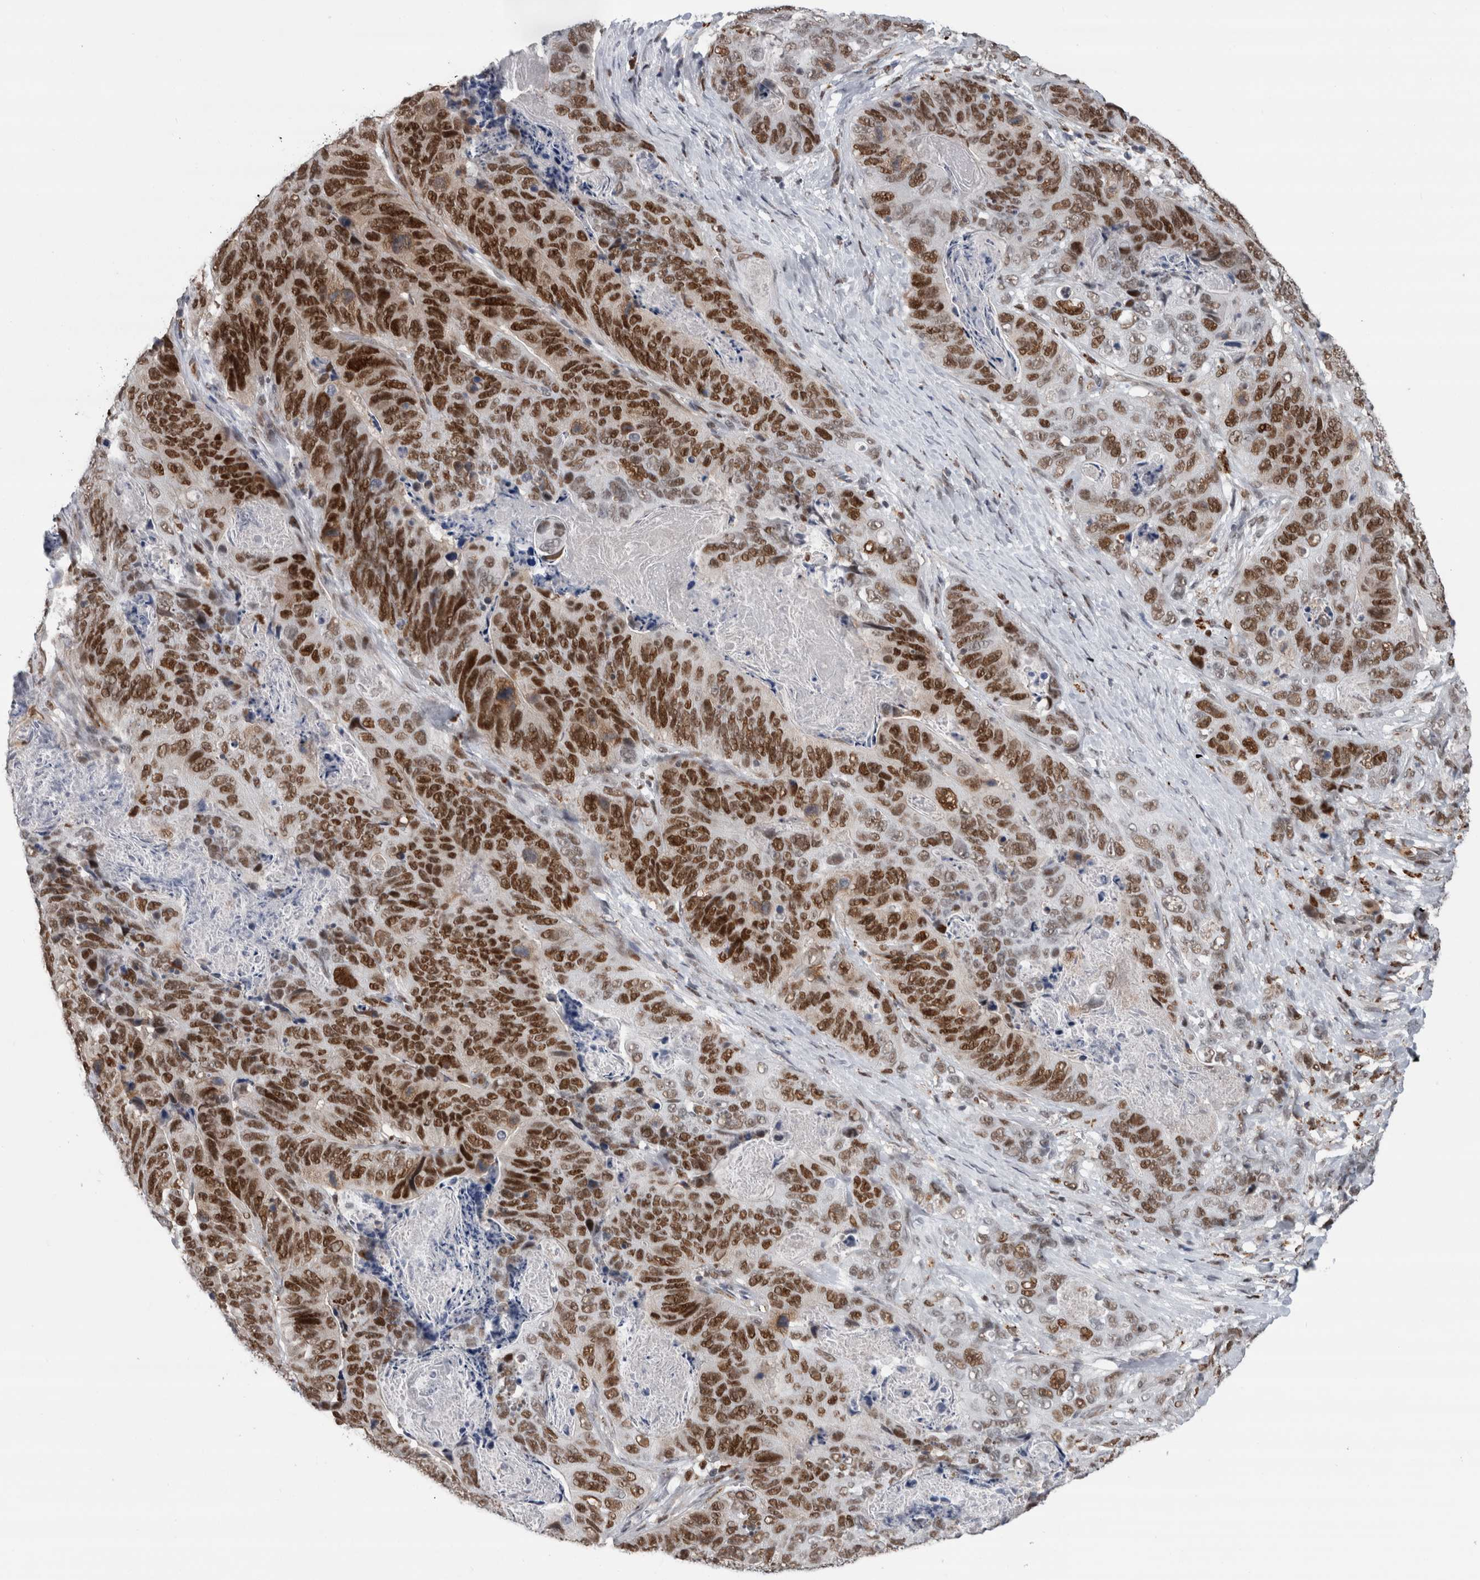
{"staining": {"intensity": "strong", "quantity": ">75%", "location": "nuclear"}, "tissue": "stomach cancer", "cell_type": "Tumor cells", "image_type": "cancer", "snomed": [{"axis": "morphology", "description": "Normal tissue, NOS"}, {"axis": "morphology", "description": "Adenocarcinoma, NOS"}, {"axis": "topography", "description": "Stomach"}], "caption": "Protein expression analysis of stomach cancer displays strong nuclear staining in about >75% of tumor cells. The staining is performed using DAB brown chromogen to label protein expression. The nuclei are counter-stained blue using hematoxylin.", "gene": "POLD2", "patient": {"sex": "female", "age": 89}}